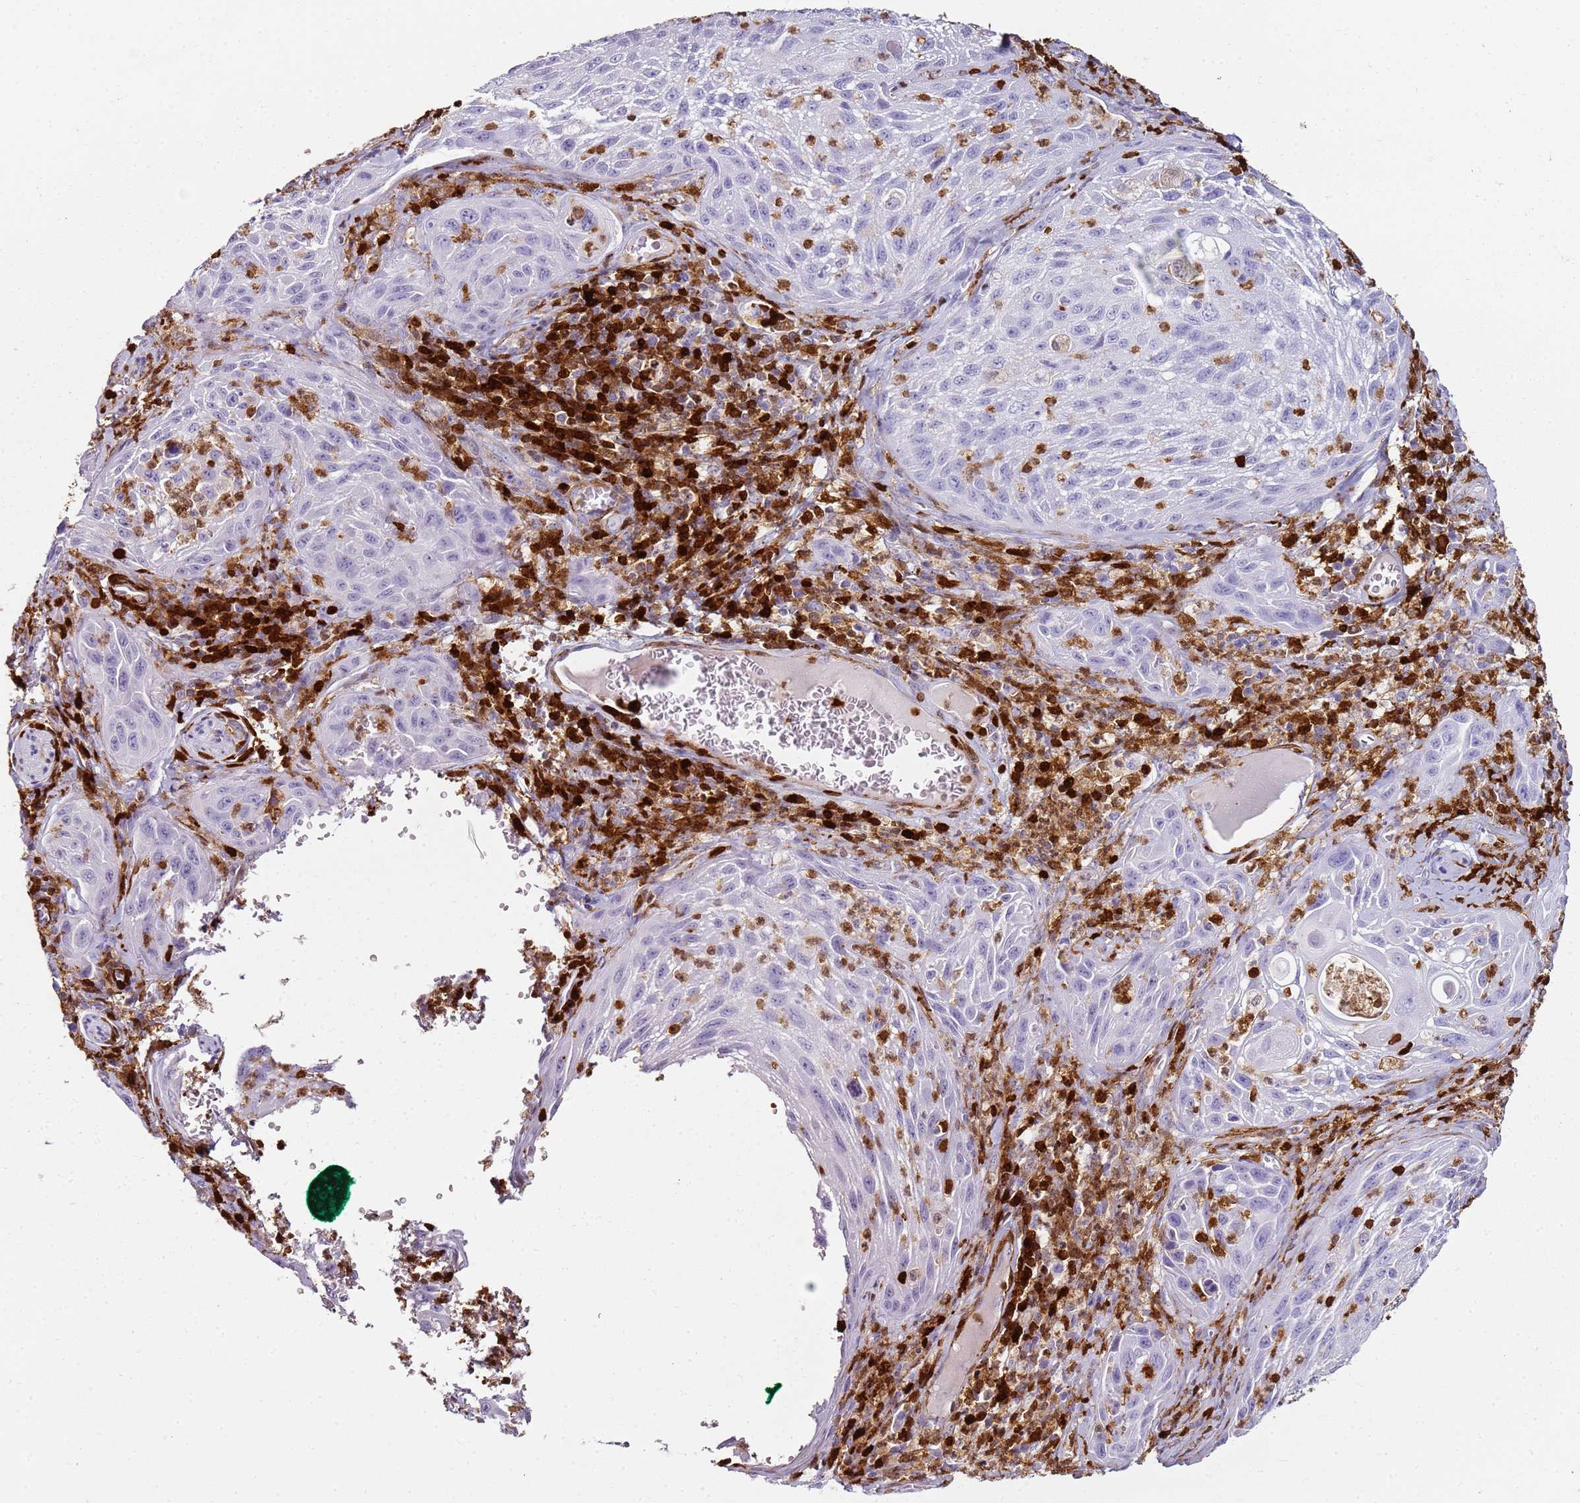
{"staining": {"intensity": "negative", "quantity": "none", "location": "none"}, "tissue": "cervical cancer", "cell_type": "Tumor cells", "image_type": "cancer", "snomed": [{"axis": "morphology", "description": "Squamous cell carcinoma, NOS"}, {"axis": "topography", "description": "Cervix"}], "caption": "A high-resolution micrograph shows immunohistochemistry staining of squamous cell carcinoma (cervical), which demonstrates no significant staining in tumor cells.", "gene": "S100A4", "patient": {"sex": "female", "age": 42}}